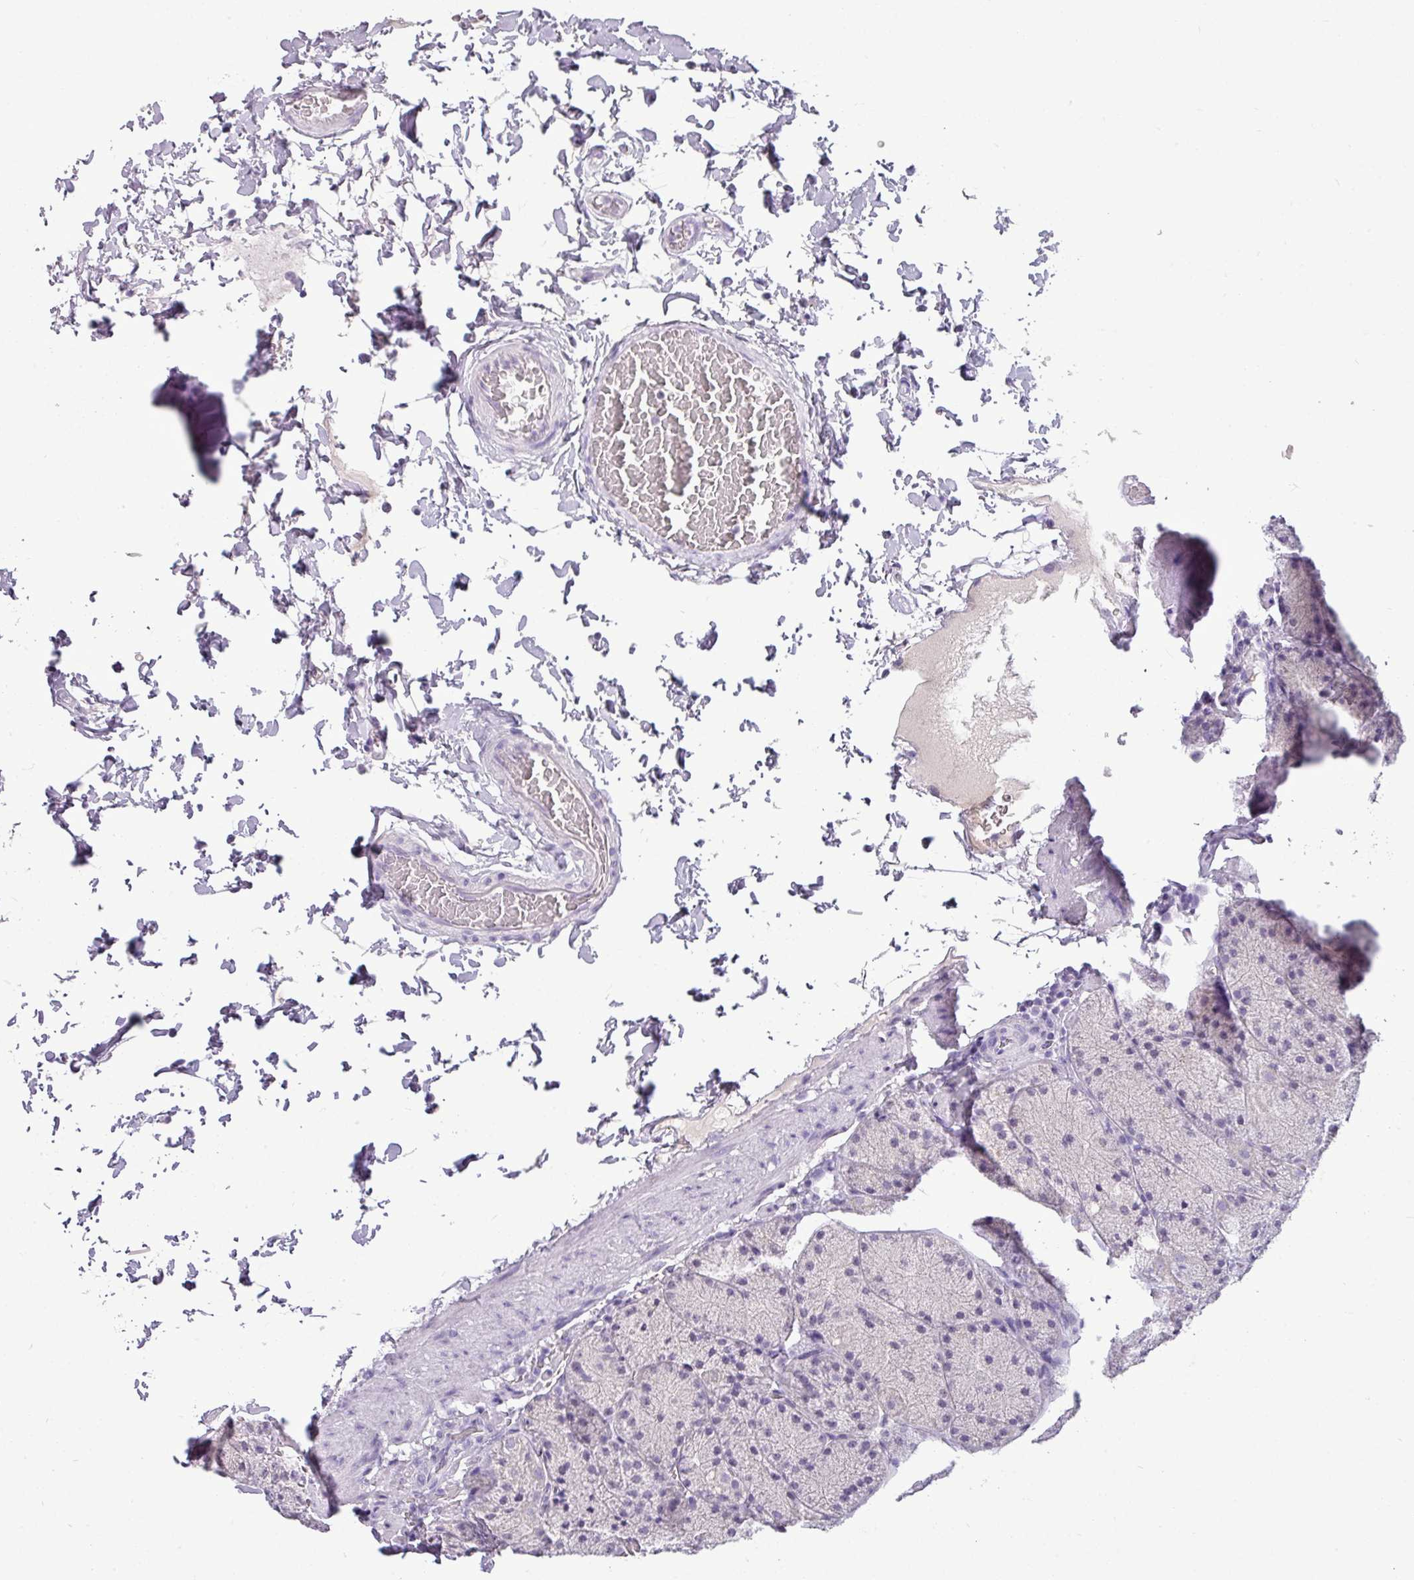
{"staining": {"intensity": "negative", "quantity": "none", "location": "none"}, "tissue": "stomach", "cell_type": "Glandular cells", "image_type": "normal", "snomed": [{"axis": "morphology", "description": "Normal tissue, NOS"}, {"axis": "topography", "description": "Stomach, upper"}, {"axis": "topography", "description": "Stomach, lower"}], "caption": "The photomicrograph demonstrates no significant staining in glandular cells of stomach.", "gene": "TMEM91", "patient": {"sex": "male", "age": 67}}